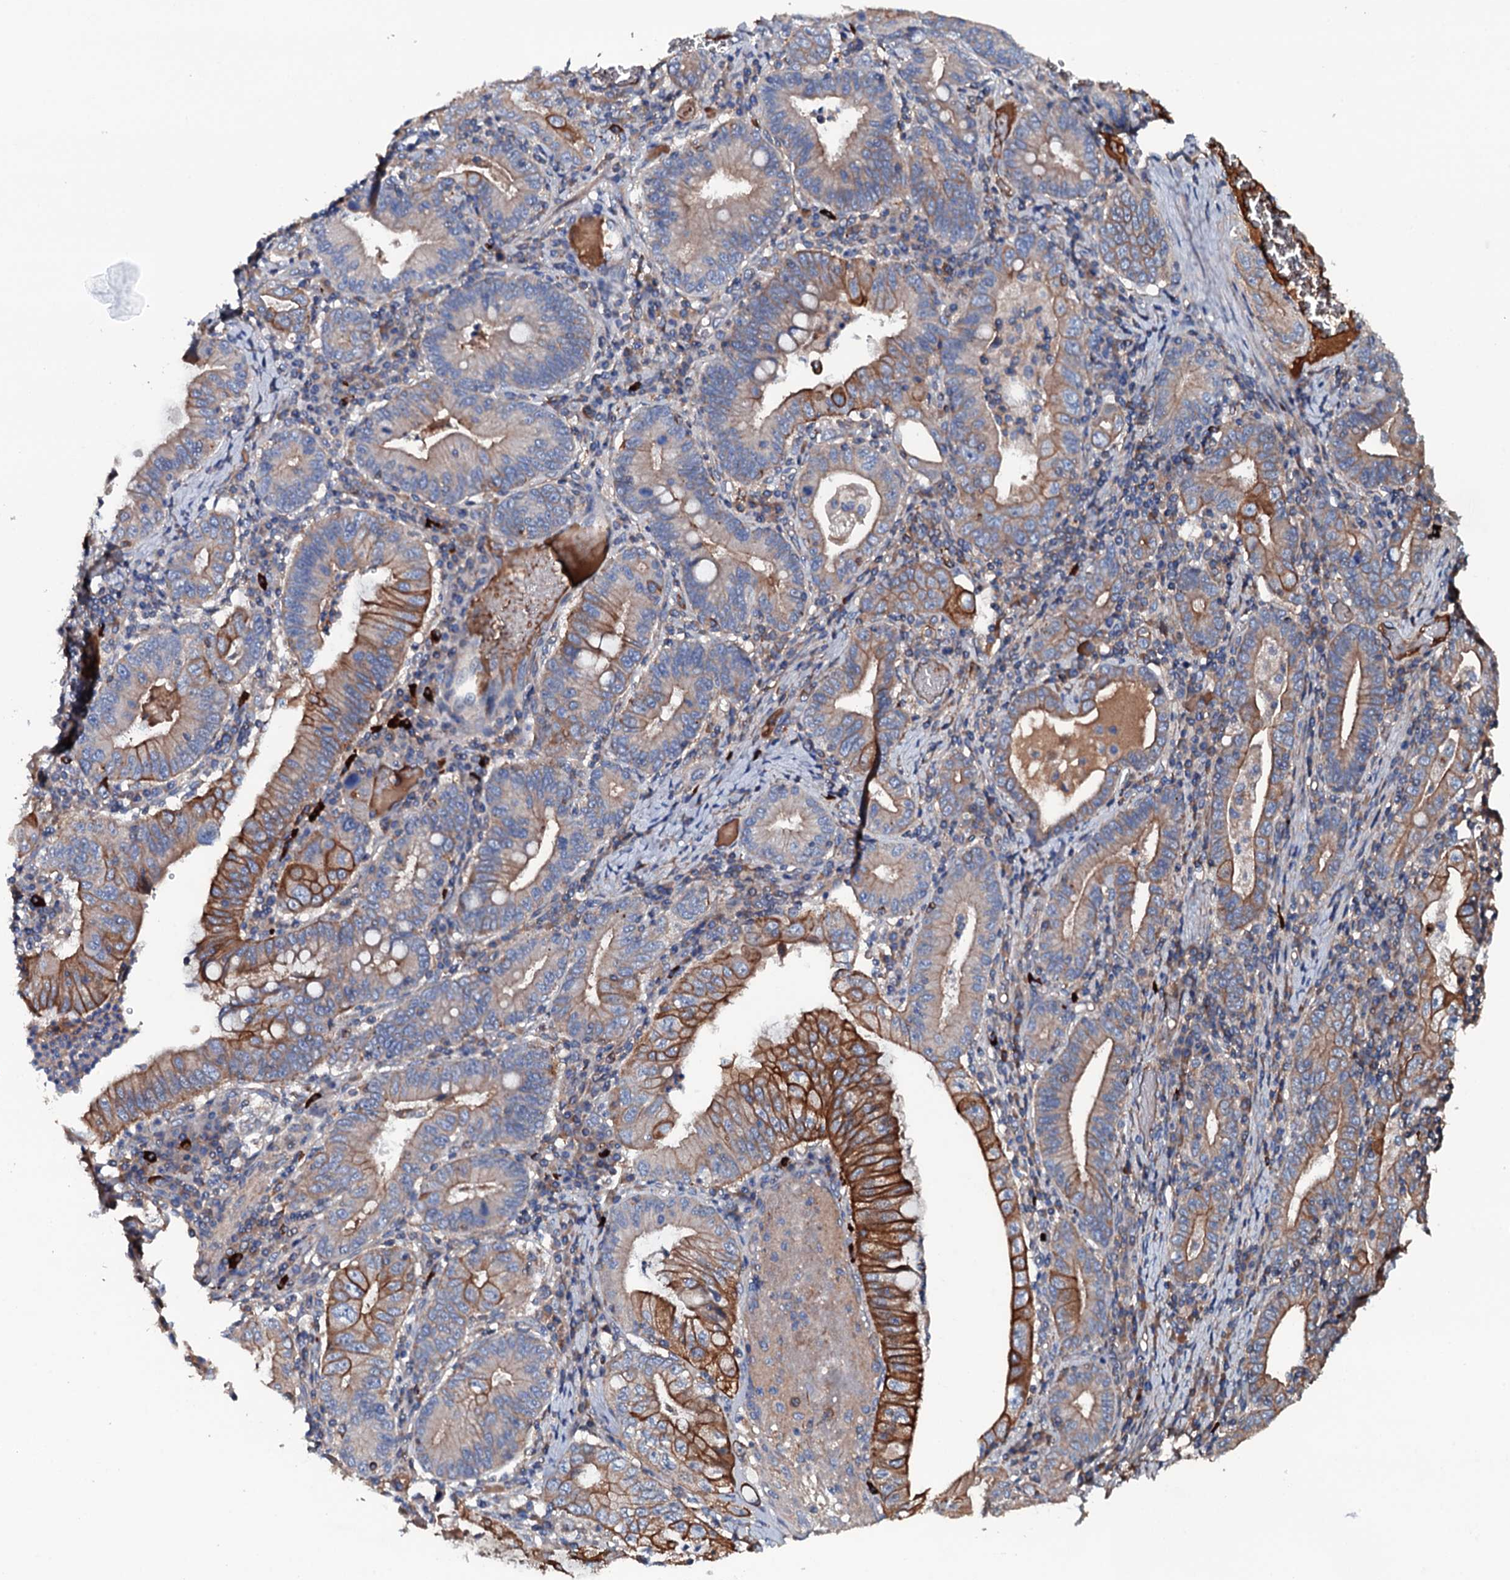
{"staining": {"intensity": "strong", "quantity": "25%-75%", "location": "cytoplasmic/membranous"}, "tissue": "stomach cancer", "cell_type": "Tumor cells", "image_type": "cancer", "snomed": [{"axis": "morphology", "description": "Normal tissue, NOS"}, {"axis": "morphology", "description": "Adenocarcinoma, NOS"}, {"axis": "topography", "description": "Esophagus"}, {"axis": "topography", "description": "Stomach, upper"}, {"axis": "topography", "description": "Peripheral nerve tissue"}], "caption": "Immunohistochemistry (IHC) histopathology image of human adenocarcinoma (stomach) stained for a protein (brown), which reveals high levels of strong cytoplasmic/membranous positivity in about 25%-75% of tumor cells.", "gene": "NEK1", "patient": {"sex": "male", "age": 62}}